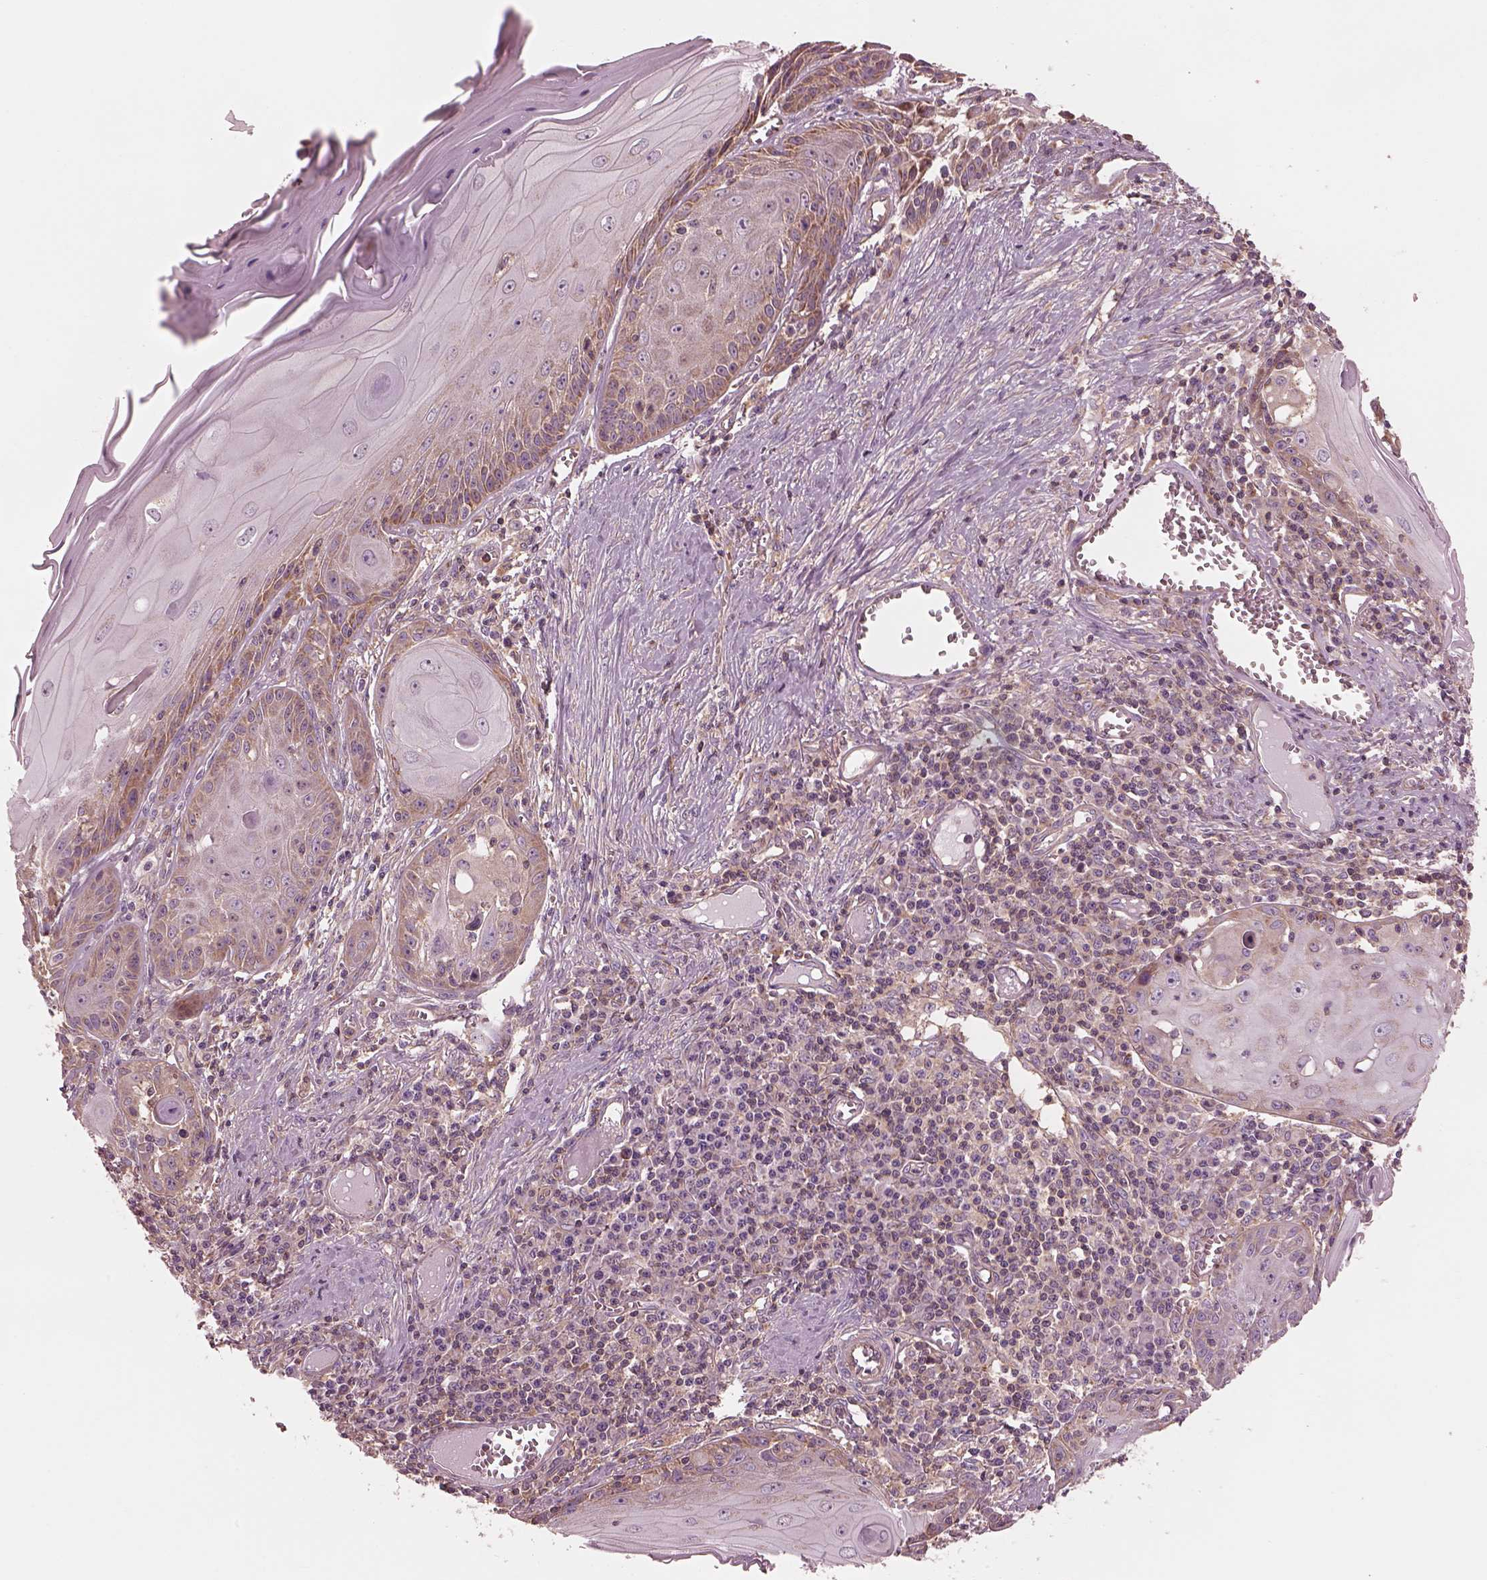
{"staining": {"intensity": "moderate", "quantity": "25%-75%", "location": "cytoplasmic/membranous"}, "tissue": "skin cancer", "cell_type": "Tumor cells", "image_type": "cancer", "snomed": [{"axis": "morphology", "description": "Squamous cell carcinoma, NOS"}, {"axis": "topography", "description": "Skin"}, {"axis": "topography", "description": "Vulva"}], "caption": "Skin cancer stained with immunohistochemistry (IHC) exhibits moderate cytoplasmic/membranous expression in approximately 25%-75% of tumor cells.", "gene": "STK33", "patient": {"sex": "female", "age": 85}}